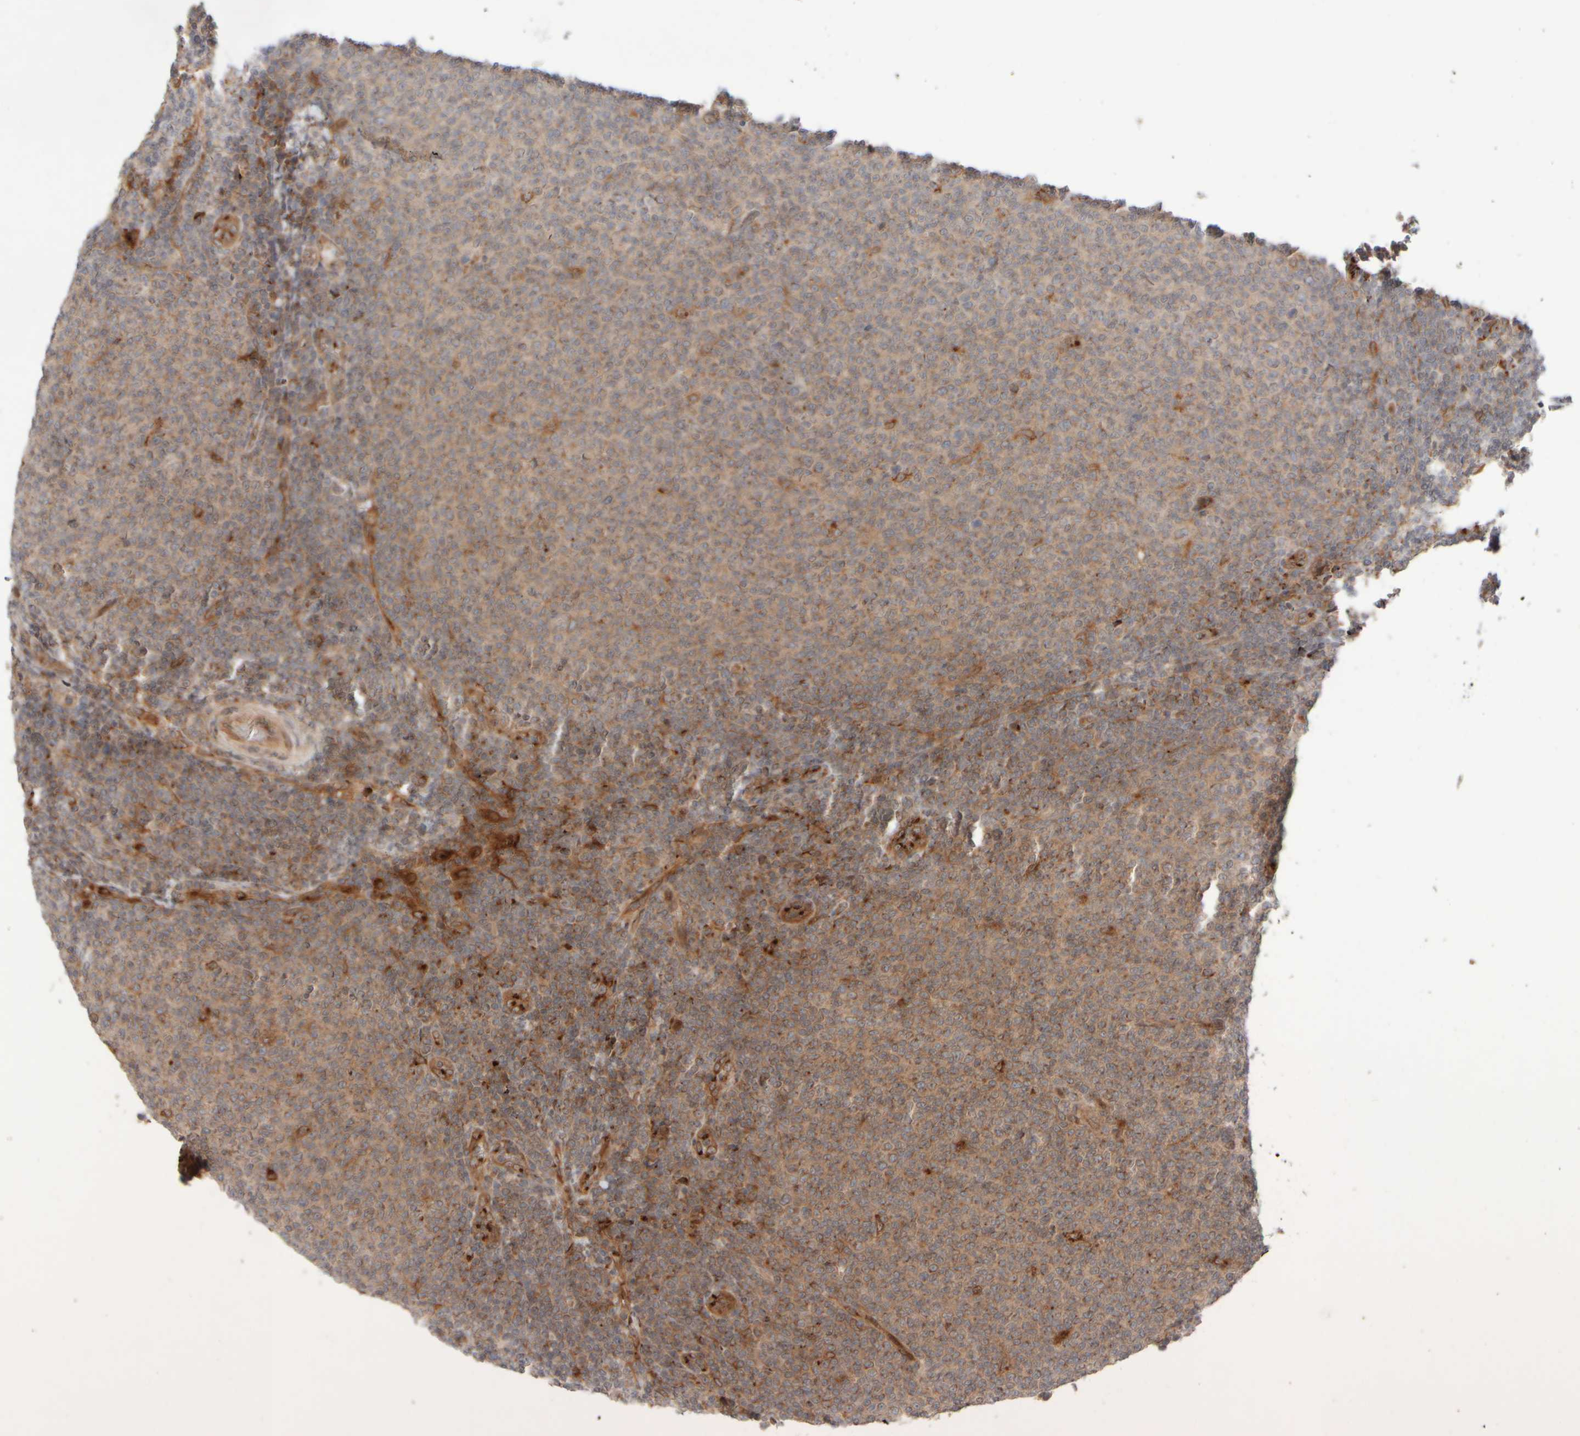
{"staining": {"intensity": "moderate", "quantity": "25%-75%", "location": "cytoplasmic/membranous"}, "tissue": "lymphoma", "cell_type": "Tumor cells", "image_type": "cancer", "snomed": [{"axis": "morphology", "description": "Malignant lymphoma, non-Hodgkin's type, Low grade"}, {"axis": "topography", "description": "Lymph node"}], "caption": "This is a micrograph of immunohistochemistry (IHC) staining of malignant lymphoma, non-Hodgkin's type (low-grade), which shows moderate expression in the cytoplasmic/membranous of tumor cells.", "gene": "GCN1", "patient": {"sex": "male", "age": 66}}